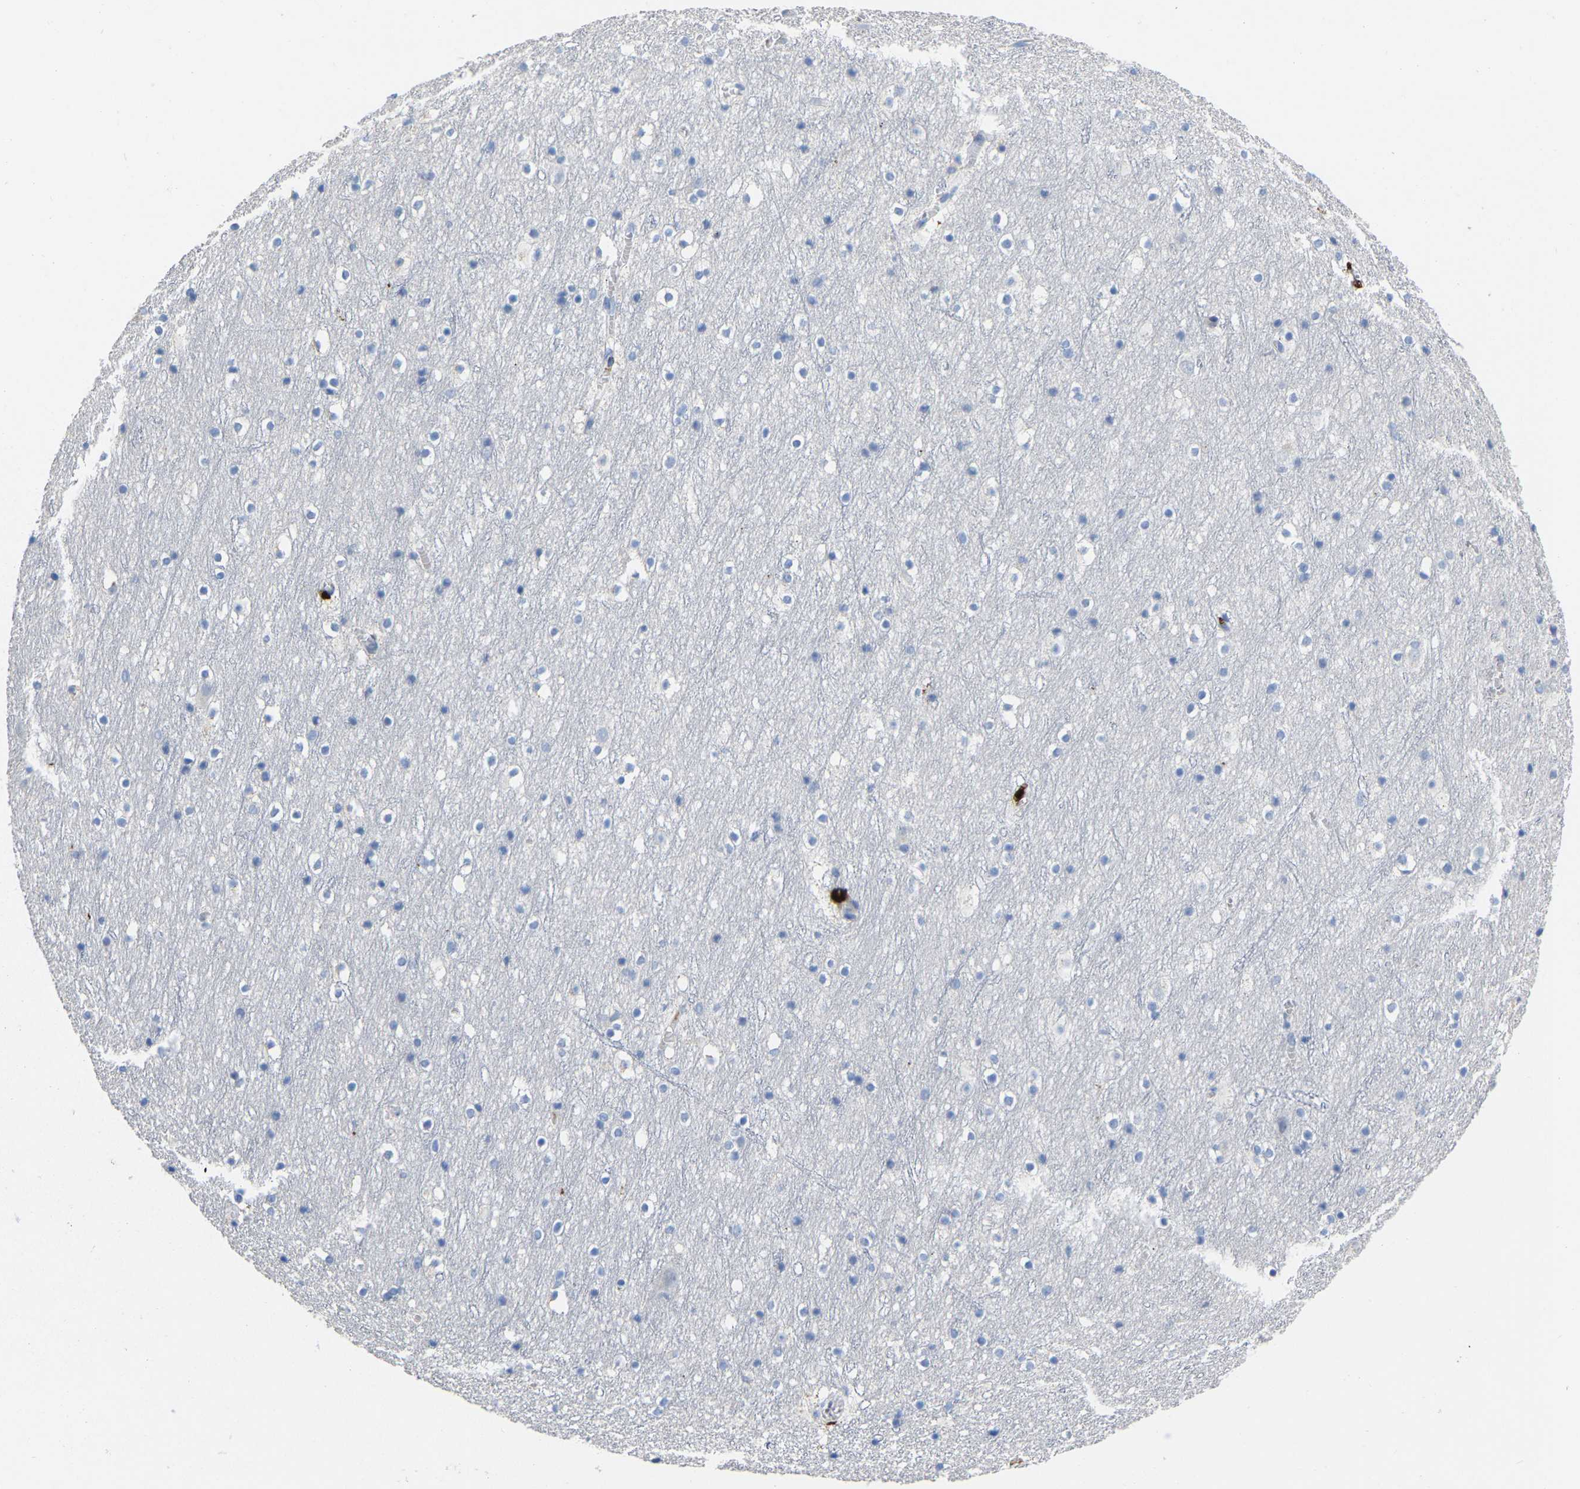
{"staining": {"intensity": "moderate", "quantity": "25%-75%", "location": "cytoplasmic/membranous"}, "tissue": "cerebral cortex", "cell_type": "Endothelial cells", "image_type": "normal", "snomed": [{"axis": "morphology", "description": "Normal tissue, NOS"}, {"axis": "topography", "description": "Cerebral cortex"}], "caption": "This micrograph displays immunohistochemistry (IHC) staining of benign cerebral cortex, with medium moderate cytoplasmic/membranous expression in about 25%-75% of endothelial cells.", "gene": "ULBP2", "patient": {"sex": "male", "age": 45}}